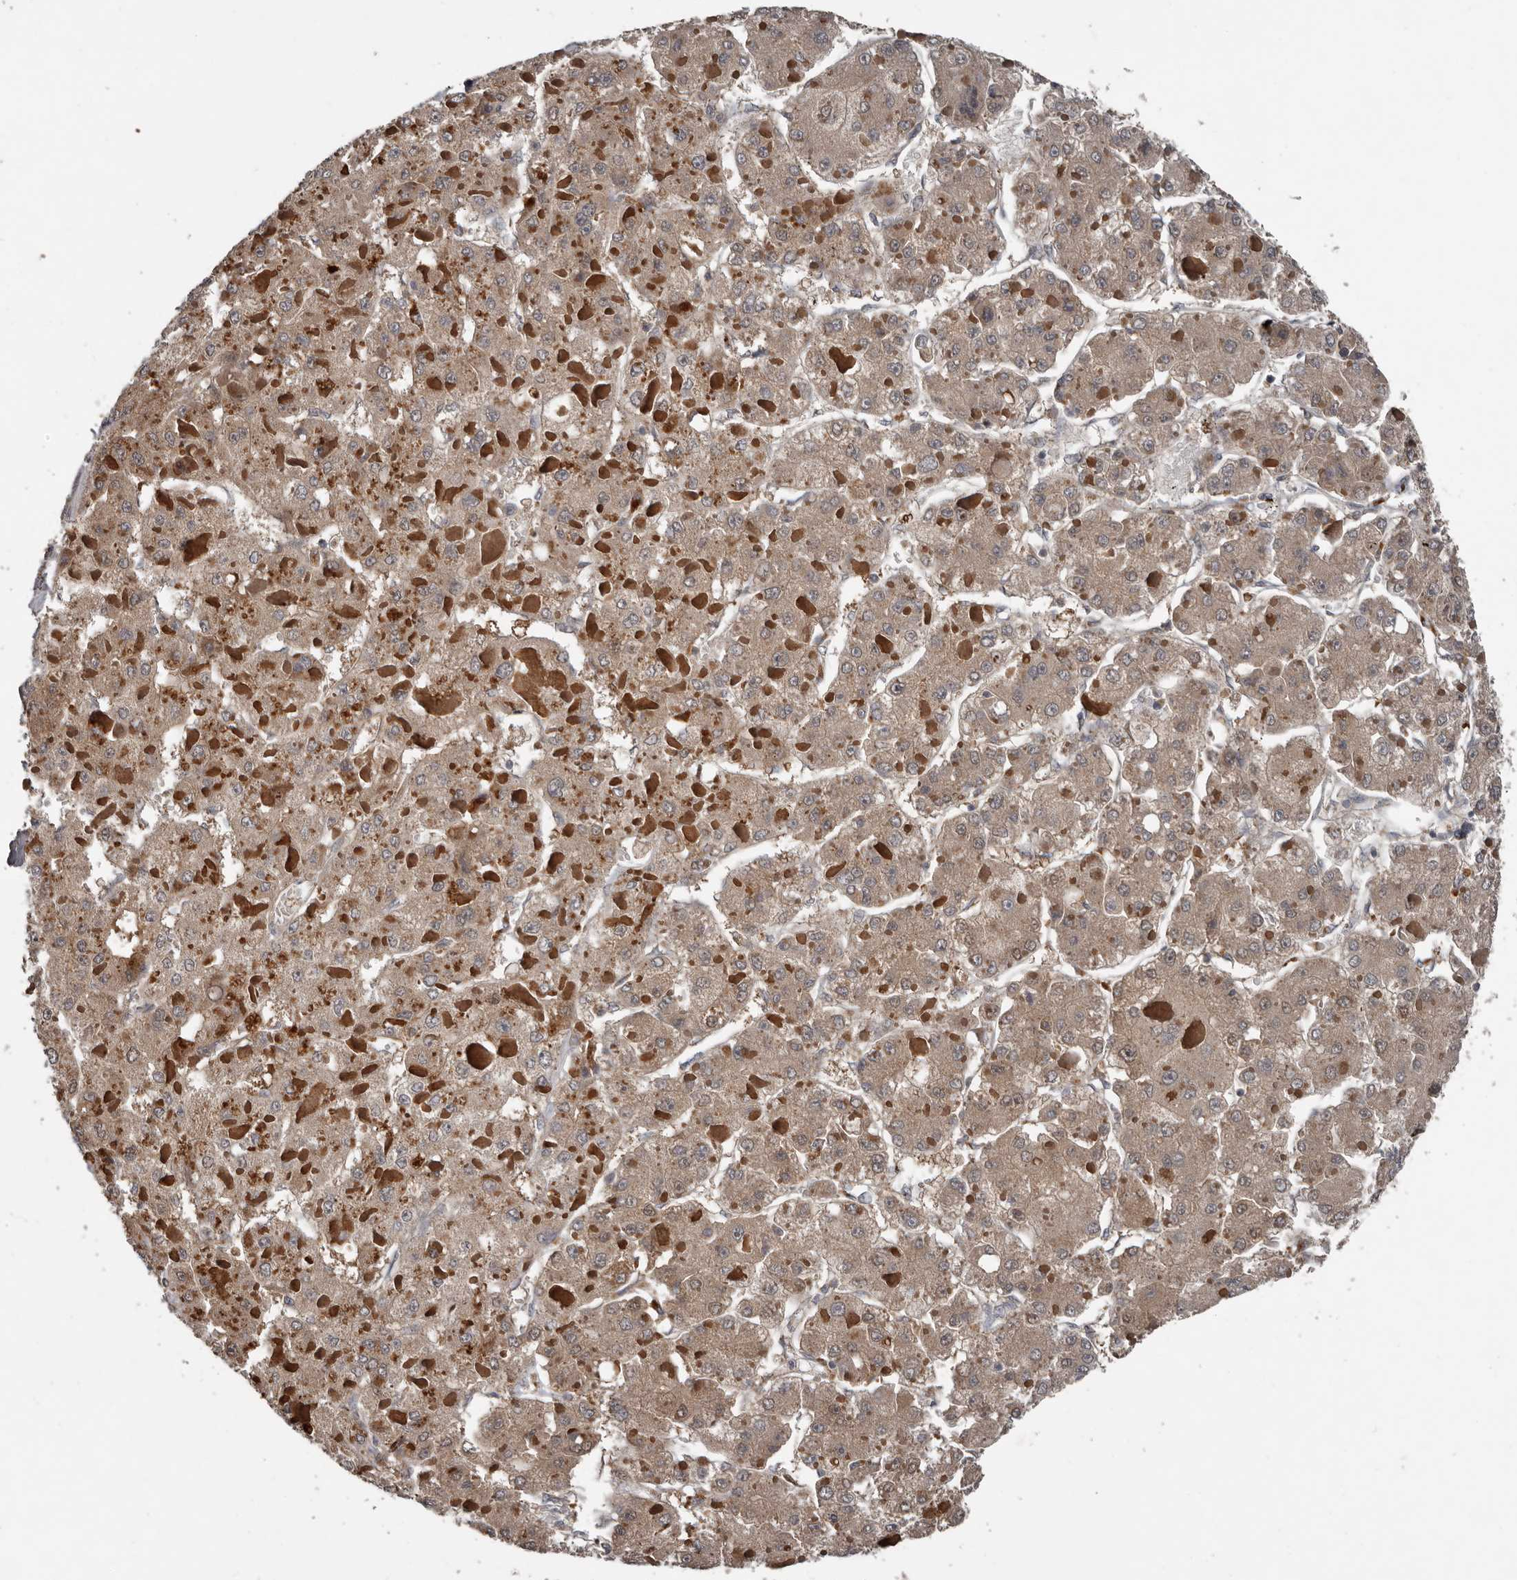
{"staining": {"intensity": "weak", "quantity": ">75%", "location": "cytoplasmic/membranous"}, "tissue": "liver cancer", "cell_type": "Tumor cells", "image_type": "cancer", "snomed": [{"axis": "morphology", "description": "Carcinoma, Hepatocellular, NOS"}, {"axis": "topography", "description": "Liver"}], "caption": "Human liver cancer (hepatocellular carcinoma) stained with a brown dye shows weak cytoplasmic/membranous positive expression in approximately >75% of tumor cells.", "gene": "DNAJB4", "patient": {"sex": "female", "age": 73}}